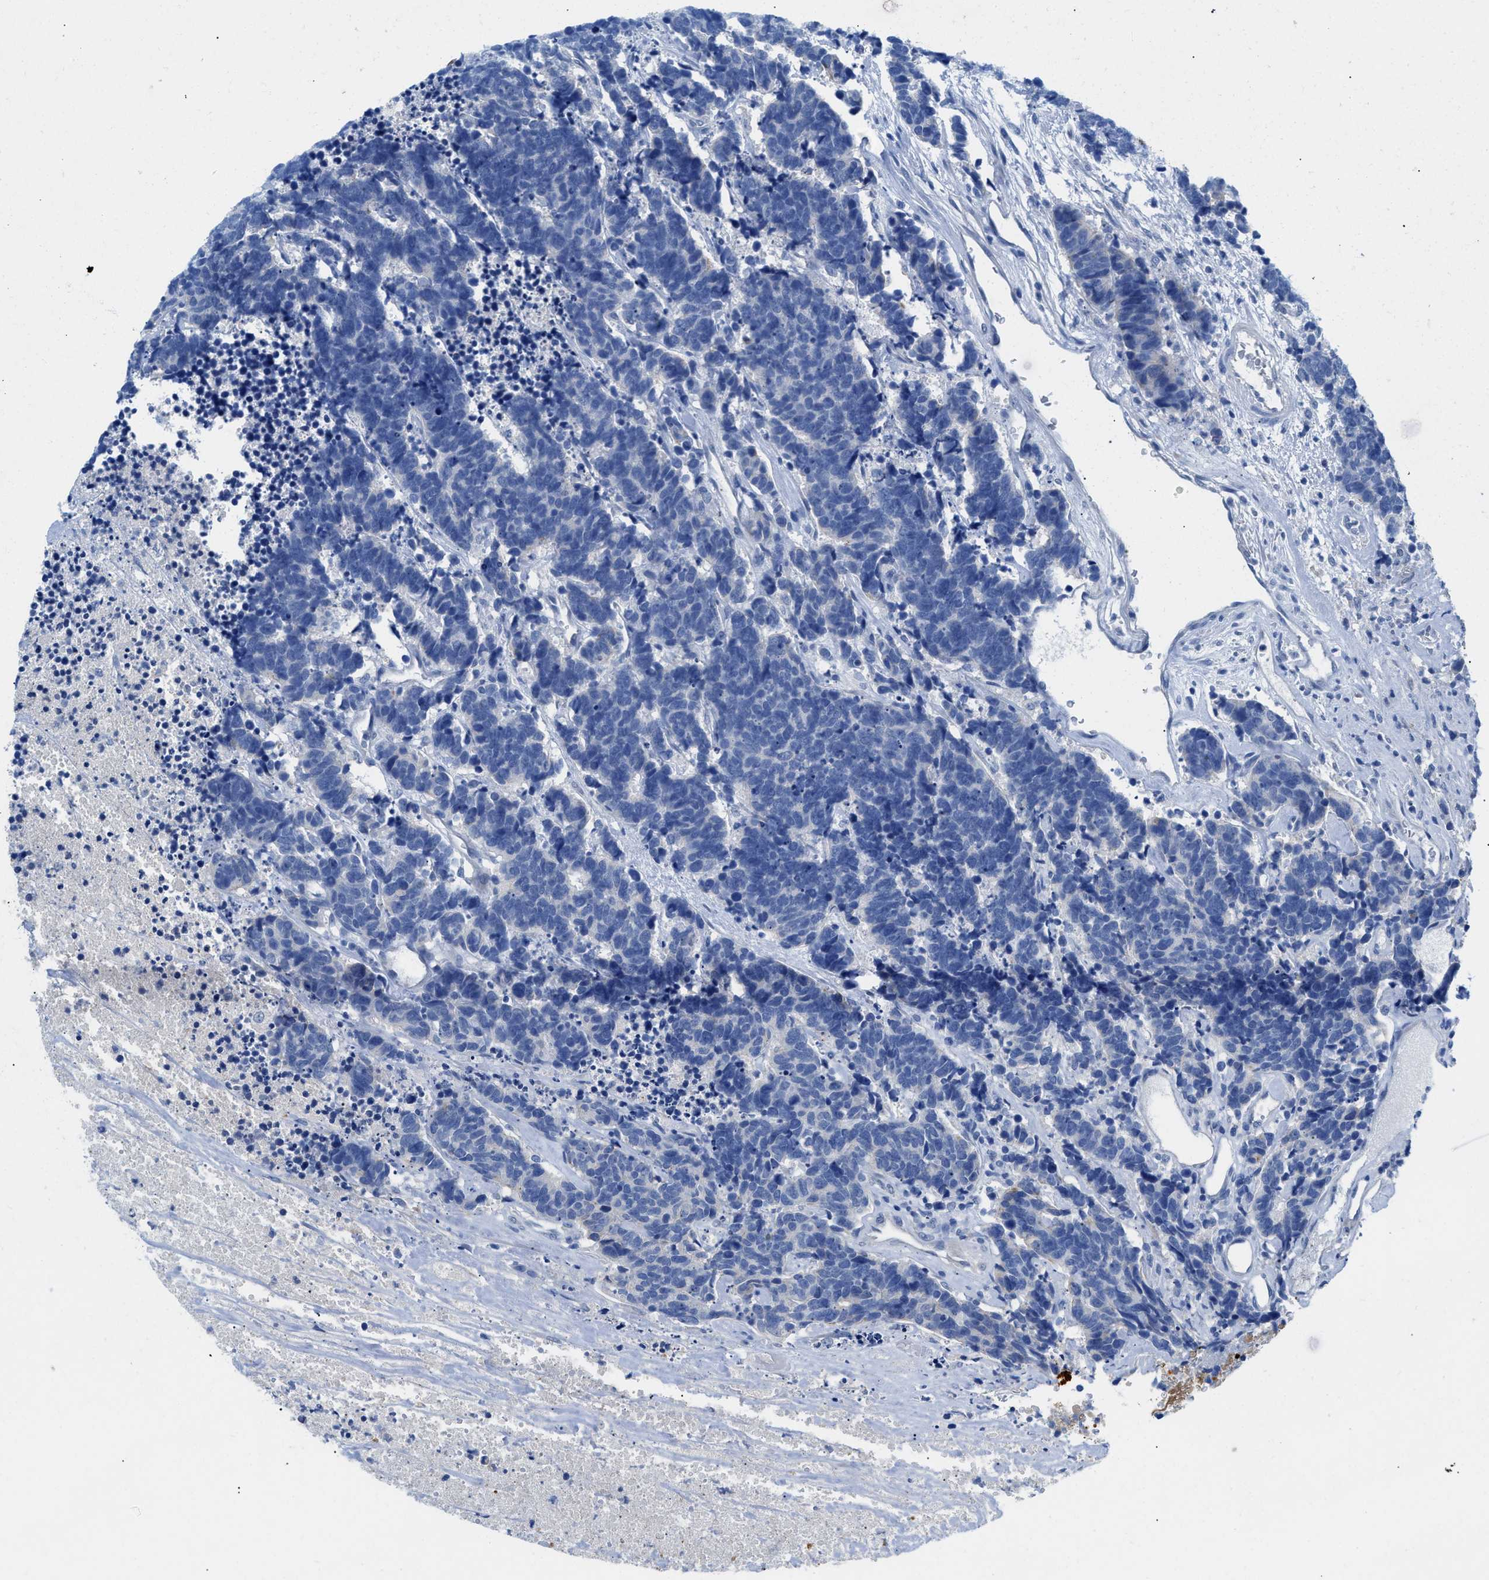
{"staining": {"intensity": "negative", "quantity": "none", "location": "none"}, "tissue": "carcinoid", "cell_type": "Tumor cells", "image_type": "cancer", "snomed": [{"axis": "morphology", "description": "Carcinoma, NOS"}, {"axis": "morphology", "description": "Carcinoid, malignant, NOS"}, {"axis": "topography", "description": "Urinary bladder"}], "caption": "High power microscopy image of an immunohistochemistry image of carcinoid, revealing no significant expression in tumor cells. (DAB IHC visualized using brightfield microscopy, high magnification).", "gene": "SLC10A6", "patient": {"sex": "male", "age": 57}}